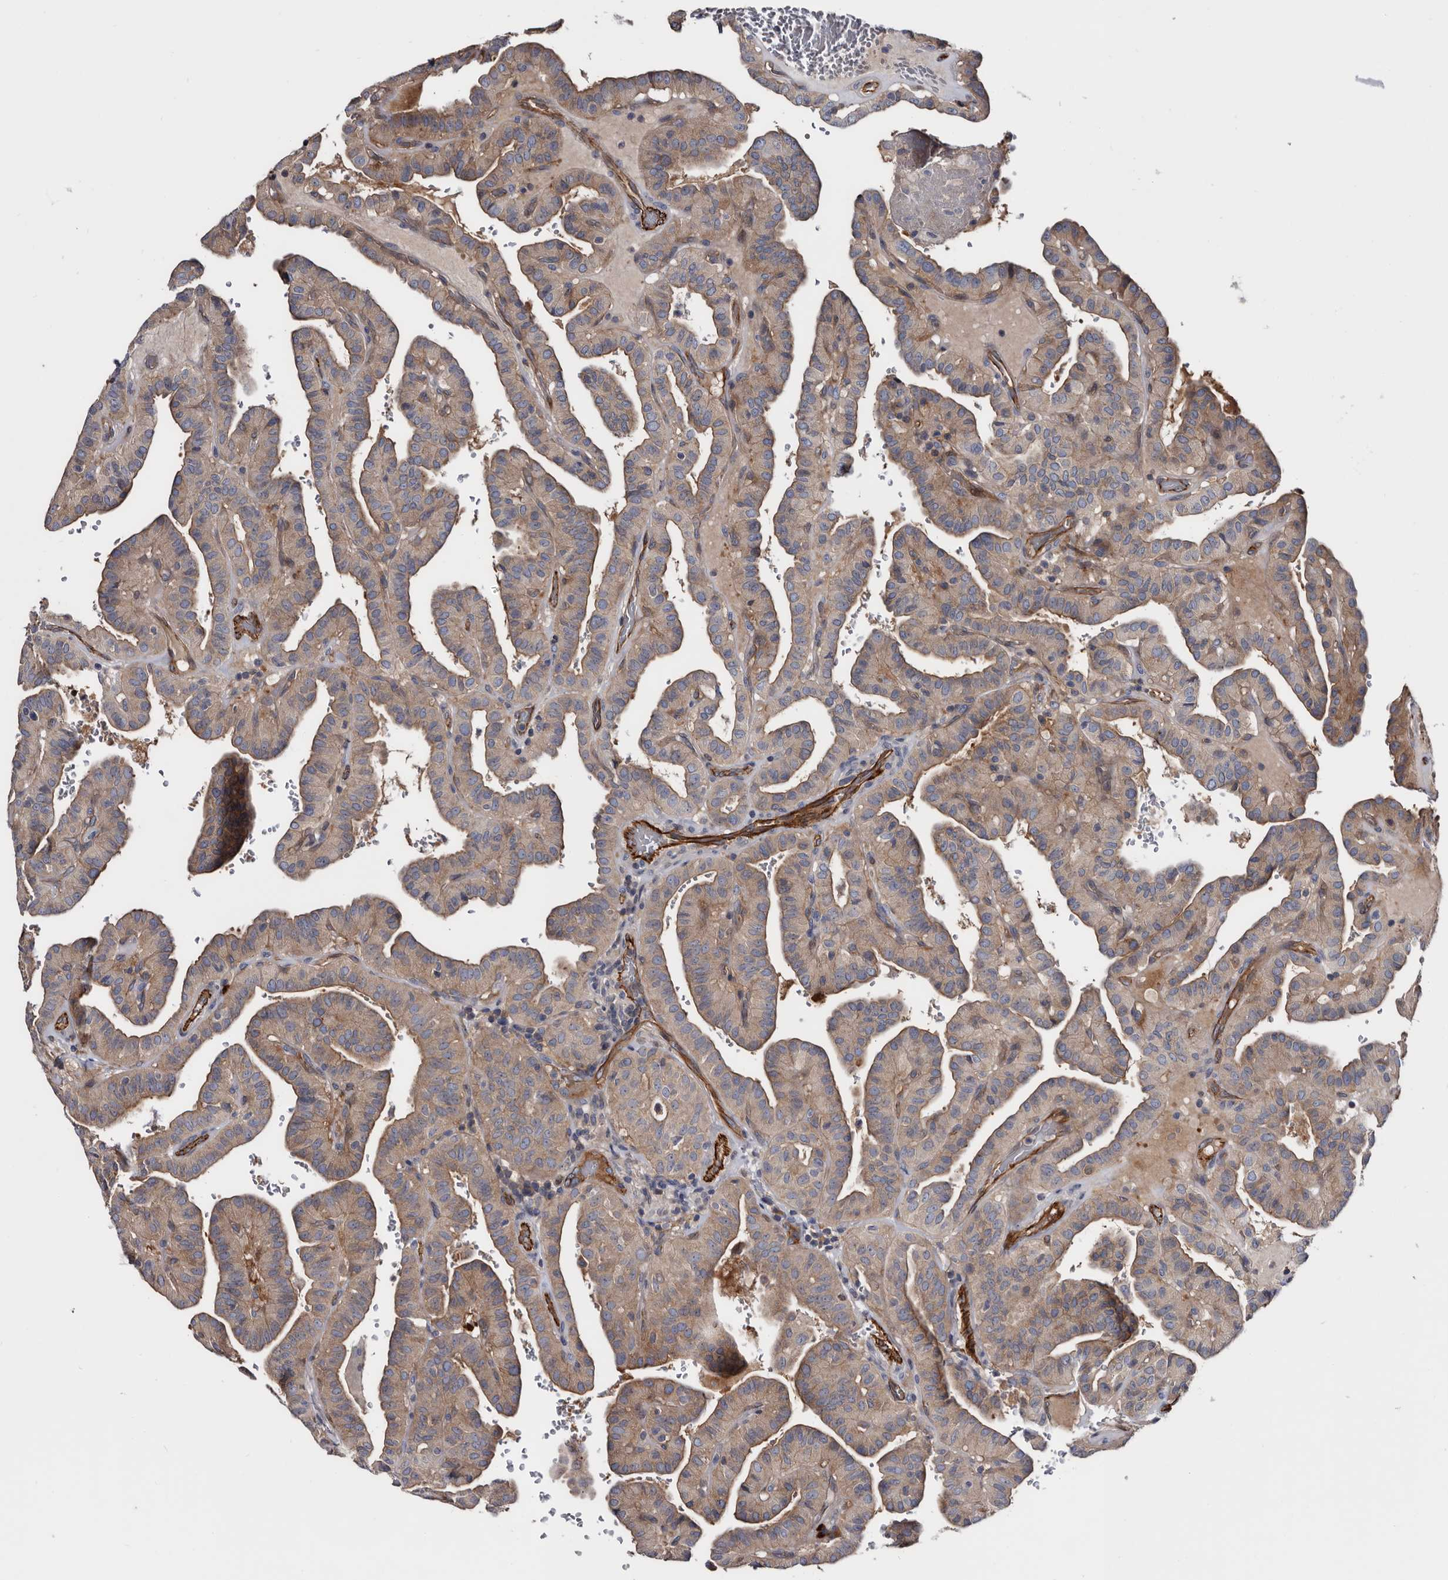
{"staining": {"intensity": "moderate", "quantity": ">75%", "location": "cytoplasmic/membranous"}, "tissue": "thyroid cancer", "cell_type": "Tumor cells", "image_type": "cancer", "snomed": [{"axis": "morphology", "description": "Papillary adenocarcinoma, NOS"}, {"axis": "topography", "description": "Thyroid gland"}], "caption": "A micrograph of thyroid papillary adenocarcinoma stained for a protein reveals moderate cytoplasmic/membranous brown staining in tumor cells. (Stains: DAB (3,3'-diaminobenzidine) in brown, nuclei in blue, Microscopy: brightfield microscopy at high magnification).", "gene": "TSPAN17", "patient": {"sex": "male", "age": 77}}